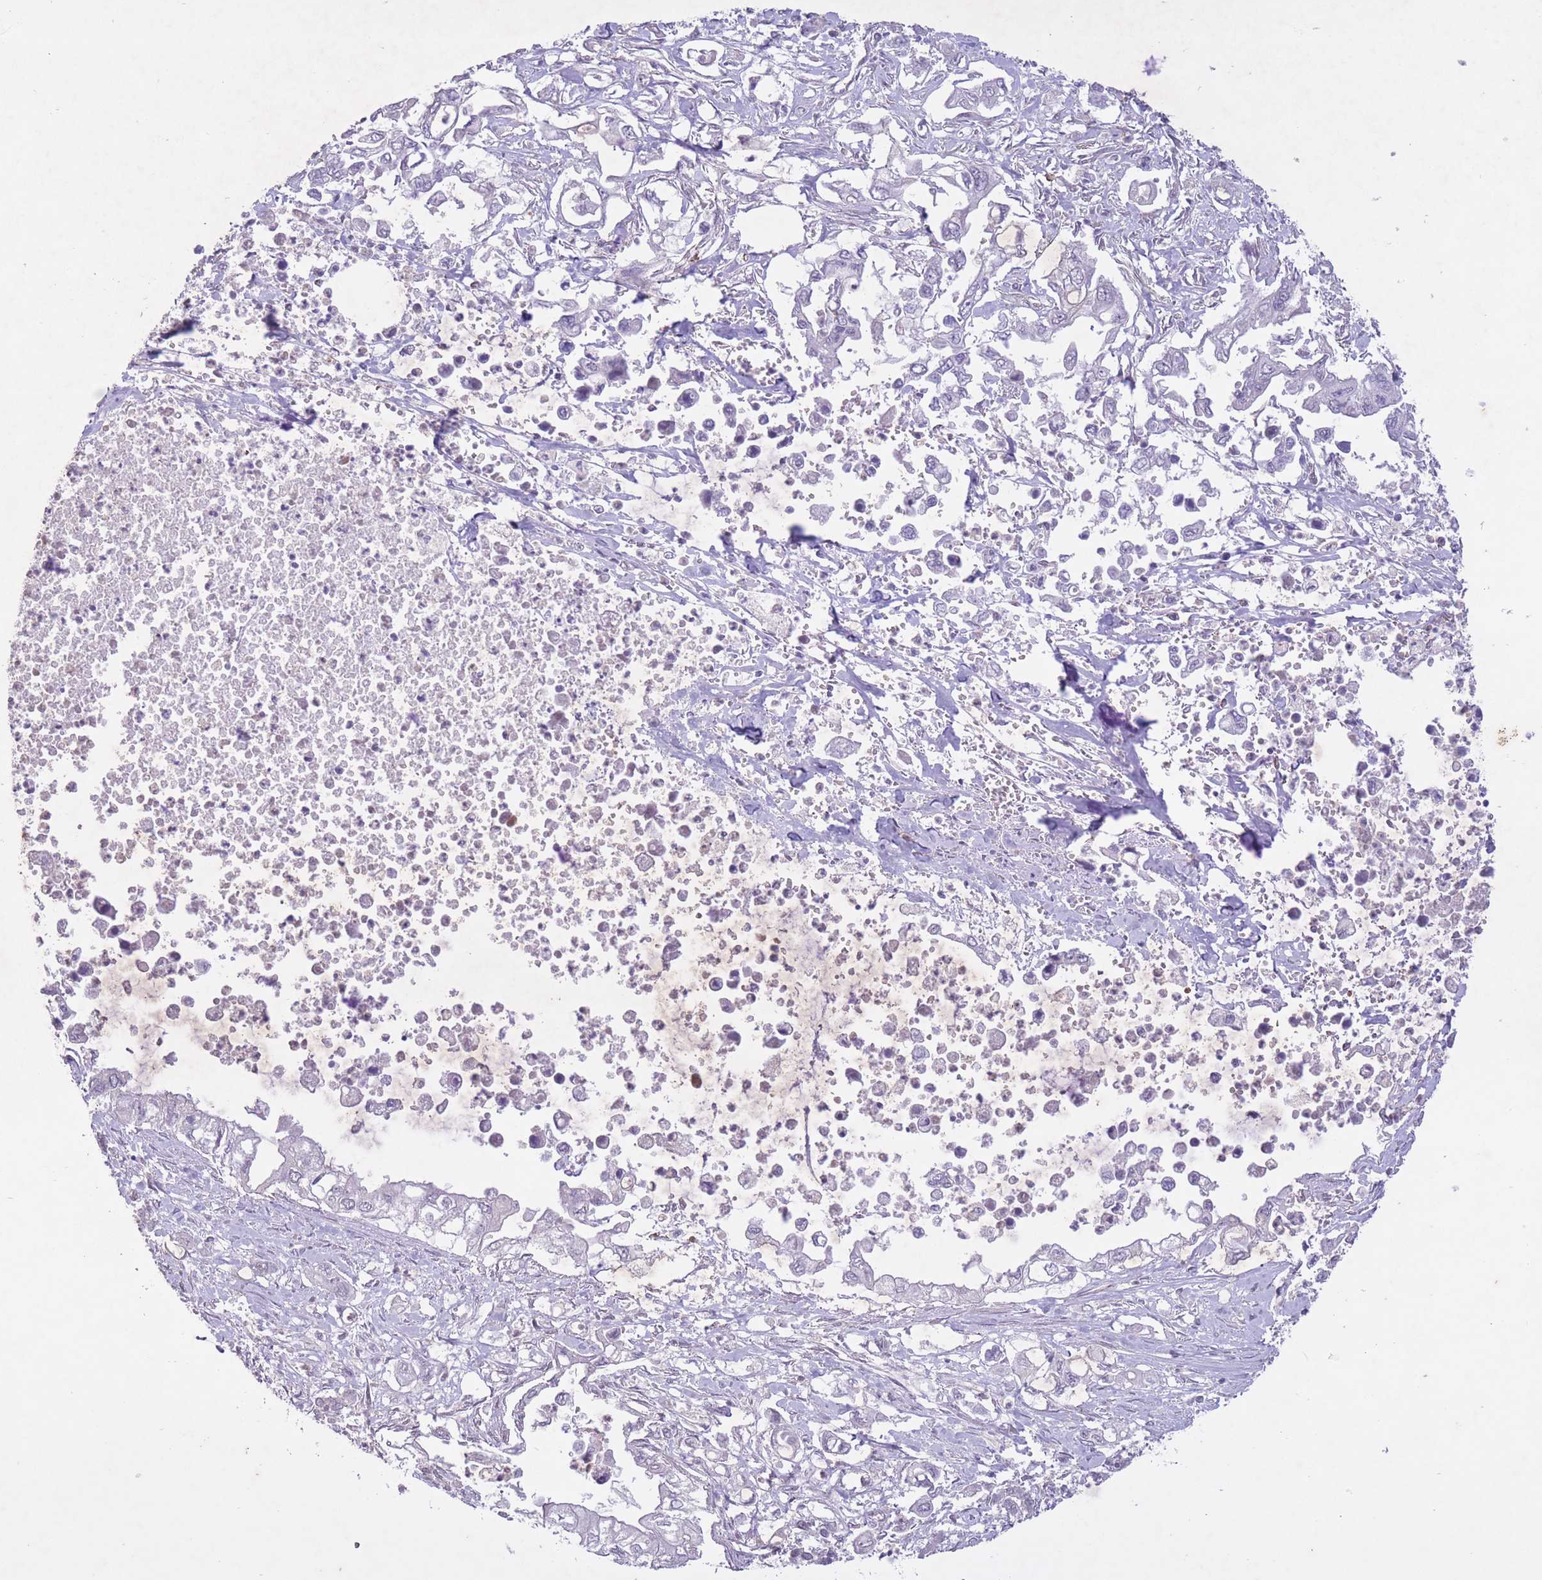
{"staining": {"intensity": "negative", "quantity": "none", "location": "none"}, "tissue": "pancreatic cancer", "cell_type": "Tumor cells", "image_type": "cancer", "snomed": [{"axis": "morphology", "description": "Adenocarcinoma, NOS"}, {"axis": "topography", "description": "Pancreas"}], "caption": "Pancreatic cancer (adenocarcinoma) was stained to show a protein in brown. There is no significant staining in tumor cells.", "gene": "CBX6", "patient": {"sex": "male", "age": 61}}